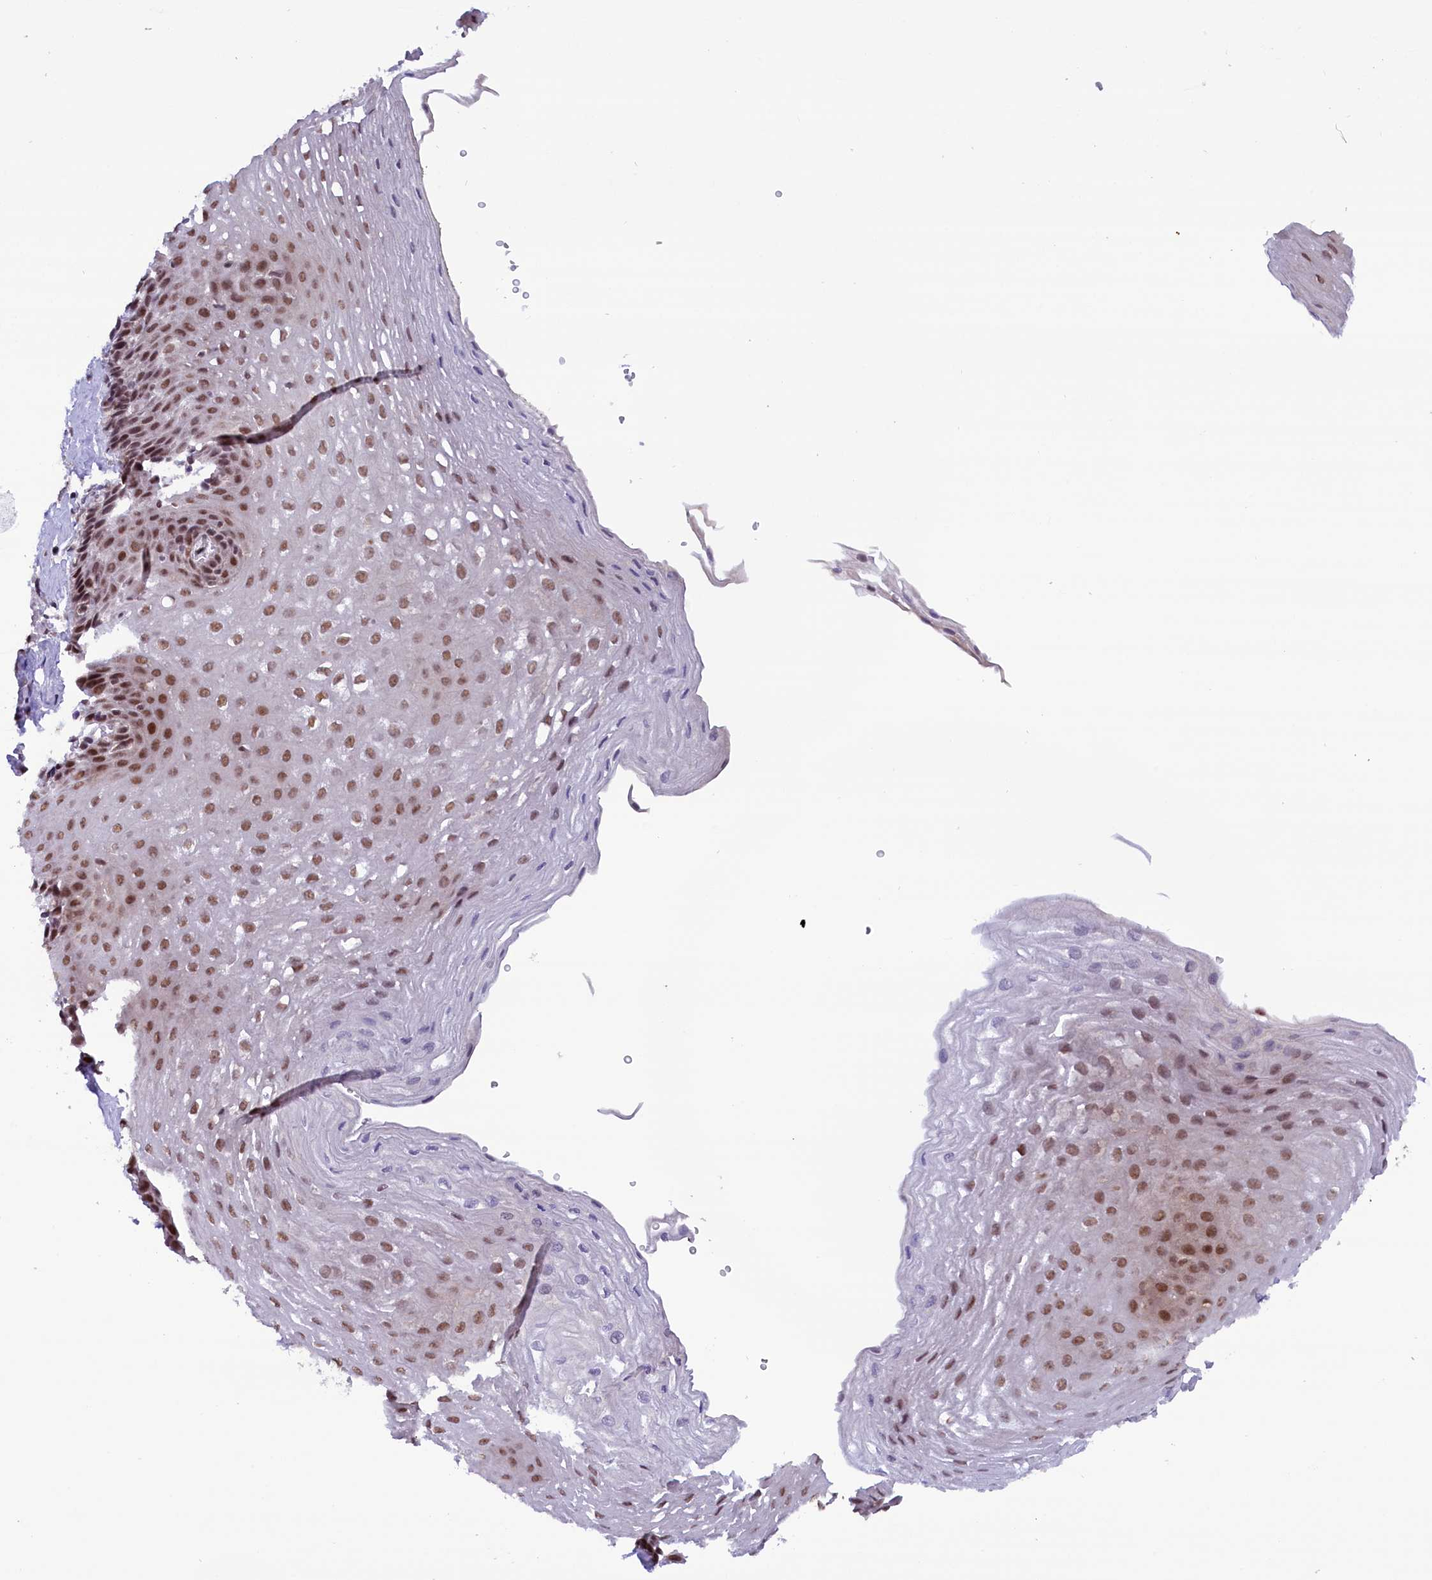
{"staining": {"intensity": "moderate", "quantity": ">75%", "location": "nuclear"}, "tissue": "esophagus", "cell_type": "Squamous epithelial cells", "image_type": "normal", "snomed": [{"axis": "morphology", "description": "Normal tissue, NOS"}, {"axis": "topography", "description": "Esophagus"}], "caption": "An immunohistochemistry (IHC) photomicrograph of unremarkable tissue is shown. Protein staining in brown shows moderate nuclear positivity in esophagus within squamous epithelial cells.", "gene": "CDYL2", "patient": {"sex": "female", "age": 66}}